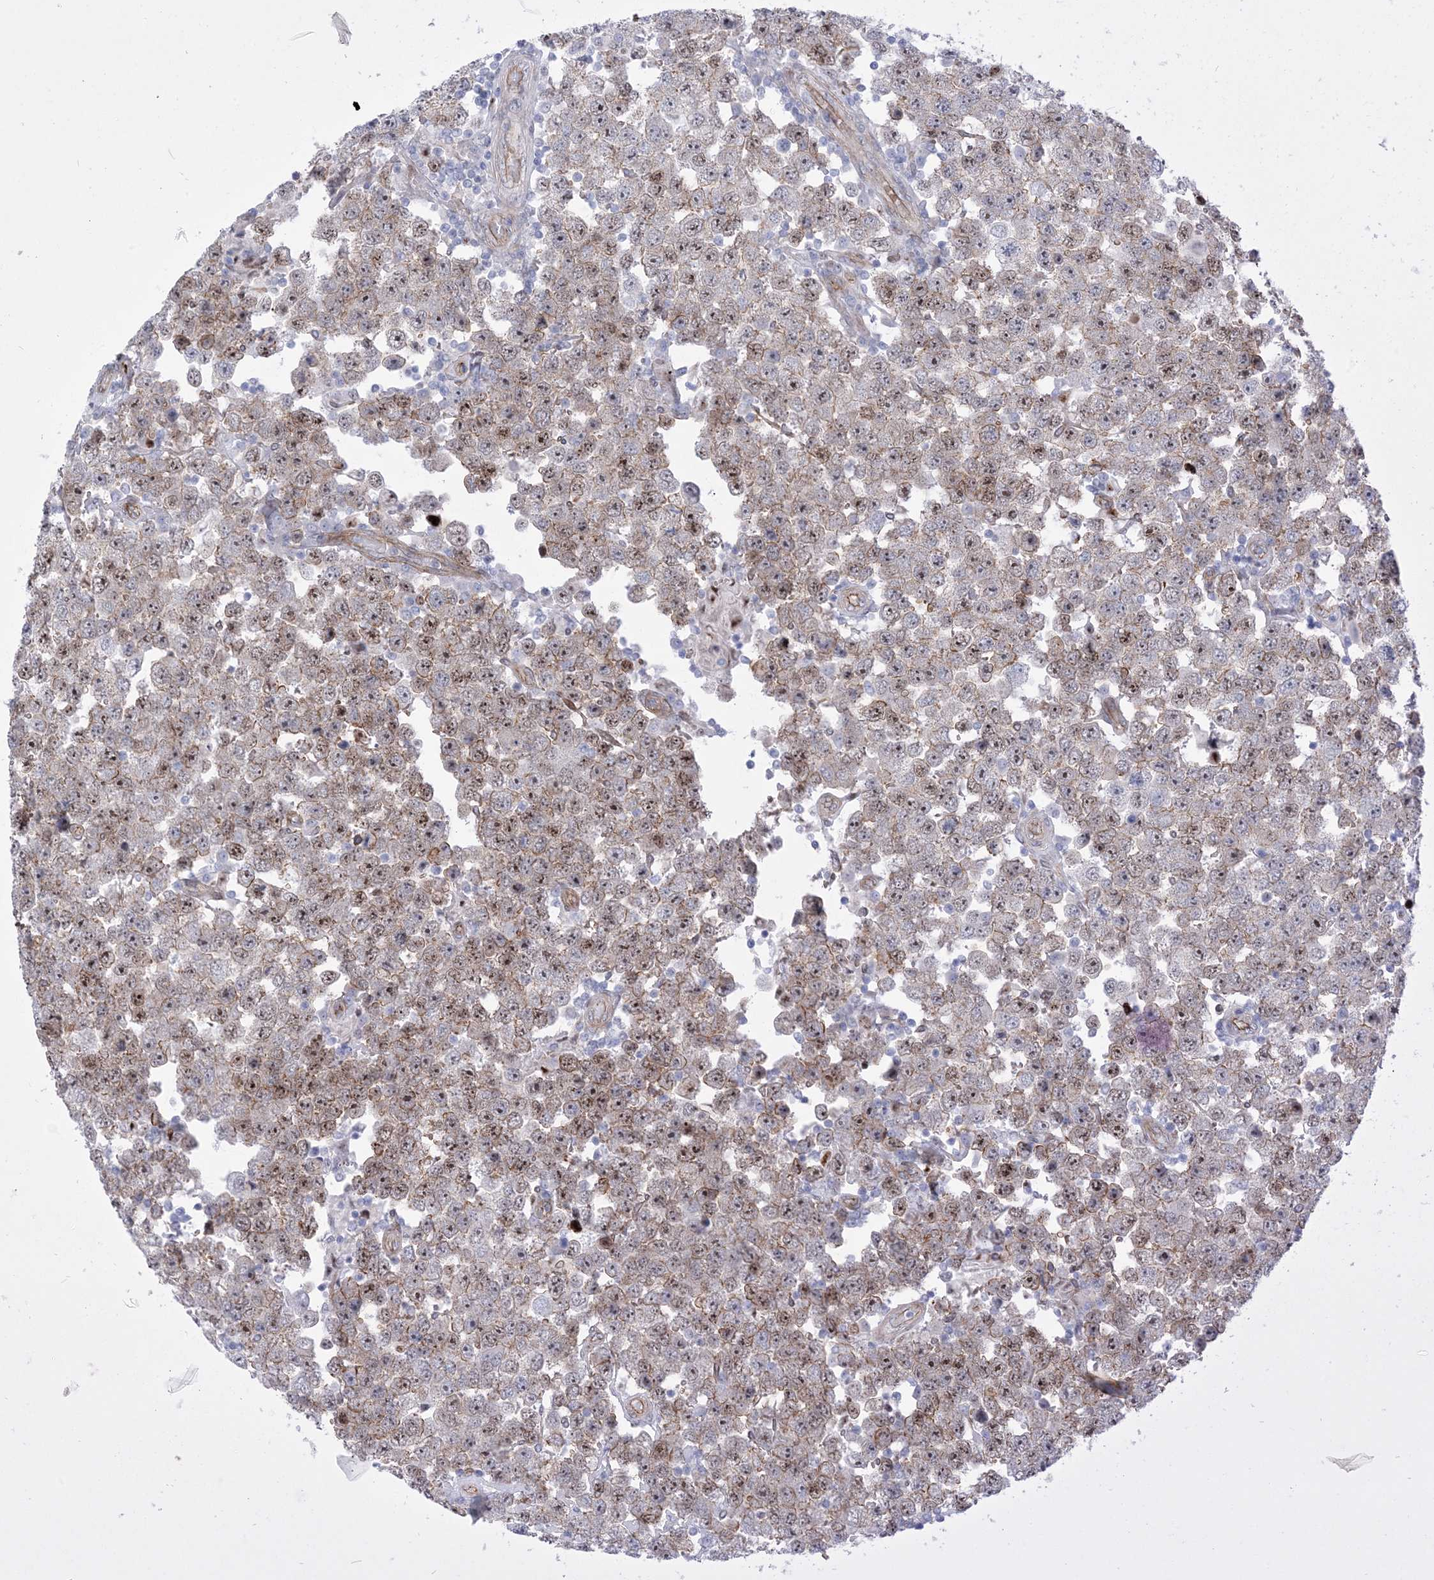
{"staining": {"intensity": "moderate", "quantity": "25%-75%", "location": "cytoplasmic/membranous,nuclear"}, "tissue": "testis cancer", "cell_type": "Tumor cells", "image_type": "cancer", "snomed": [{"axis": "morphology", "description": "Seminoma, NOS"}, {"axis": "topography", "description": "Testis"}], "caption": "Immunohistochemistry of human testis cancer exhibits medium levels of moderate cytoplasmic/membranous and nuclear staining in about 25%-75% of tumor cells.", "gene": "MARS2", "patient": {"sex": "male", "age": 28}}